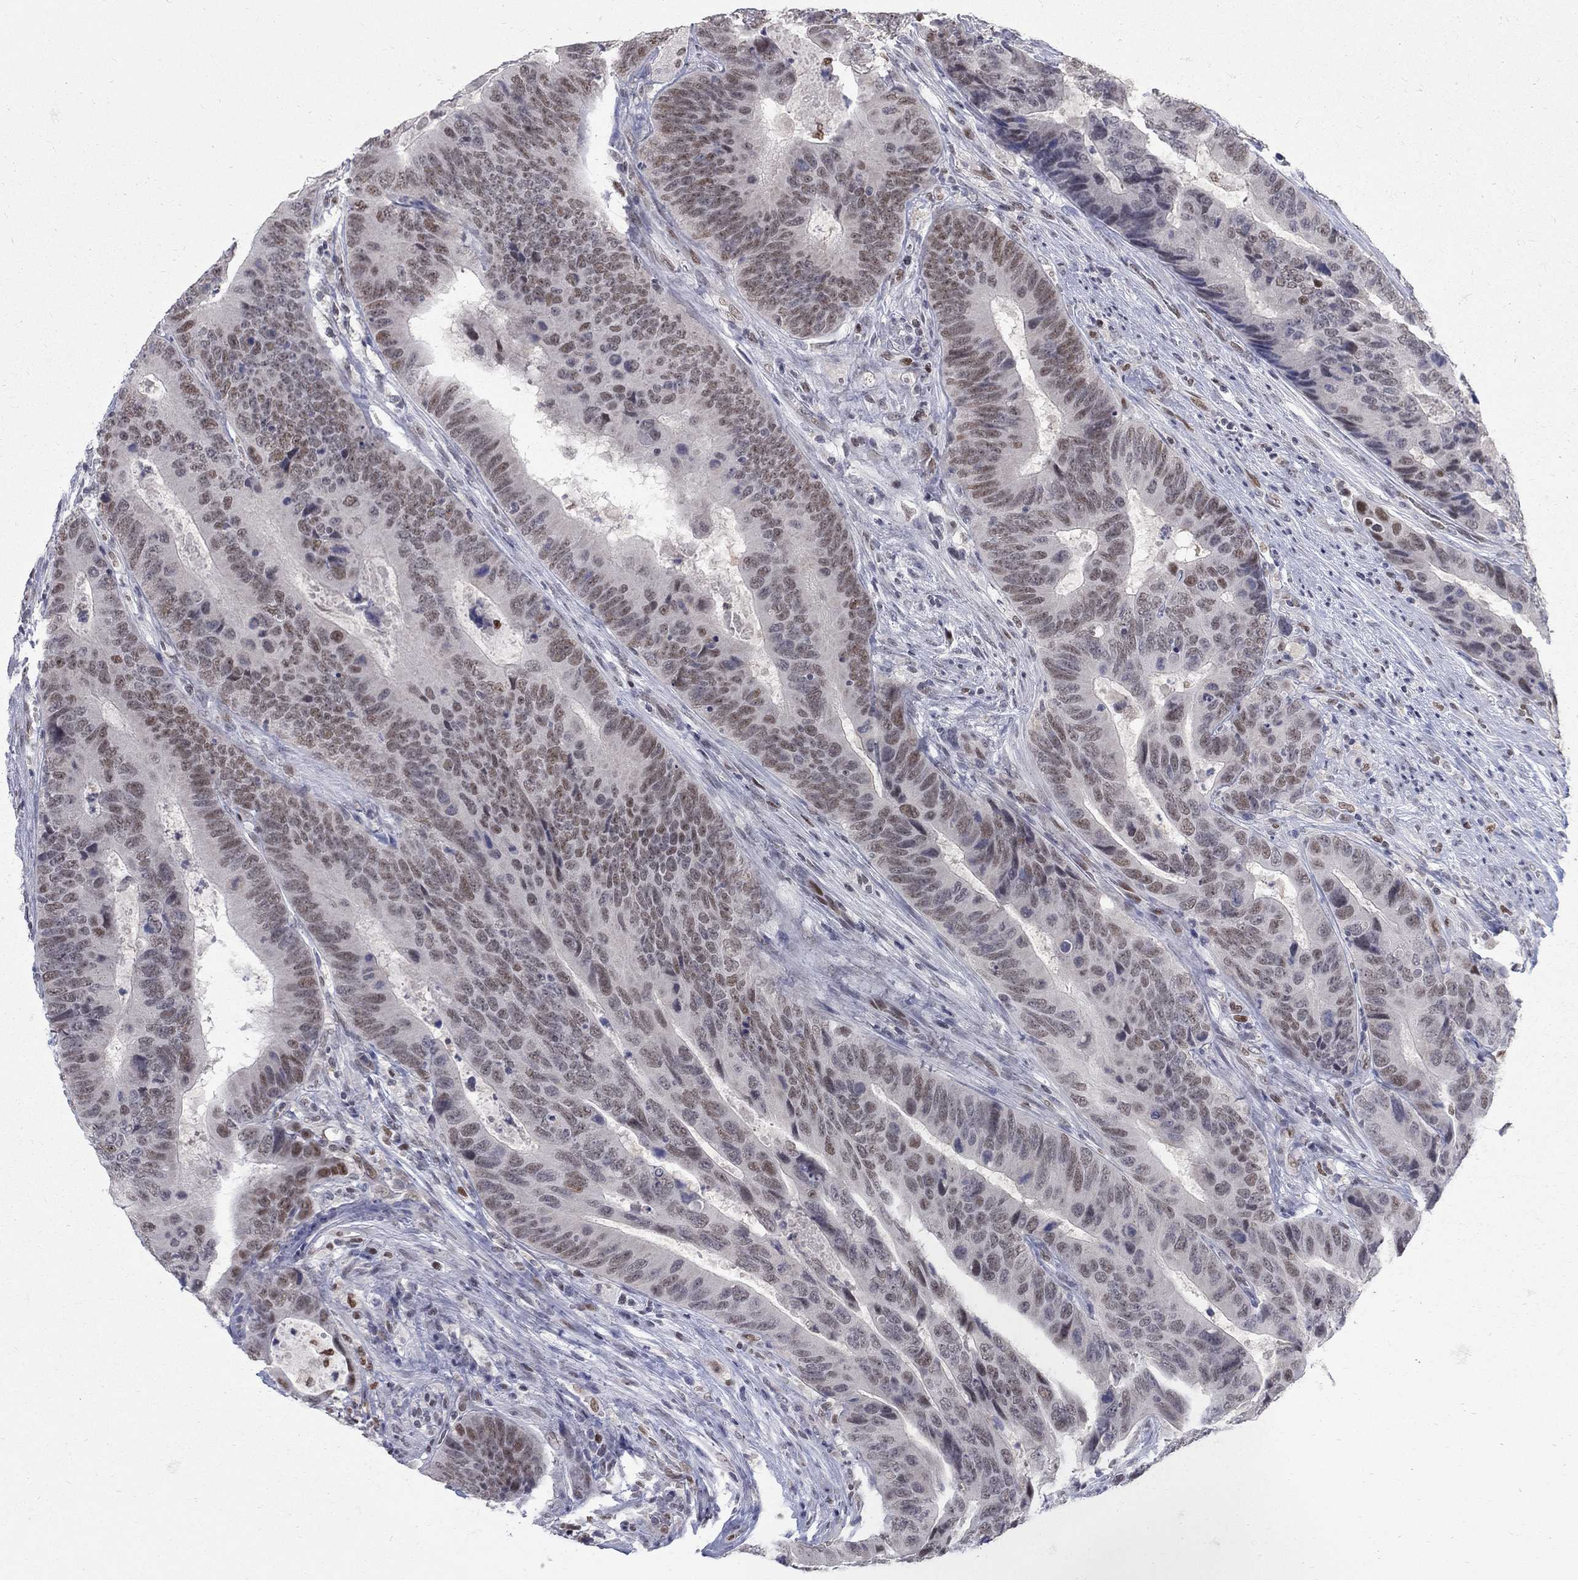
{"staining": {"intensity": "moderate", "quantity": "<25%", "location": "nuclear"}, "tissue": "colorectal cancer", "cell_type": "Tumor cells", "image_type": "cancer", "snomed": [{"axis": "morphology", "description": "Adenocarcinoma, NOS"}, {"axis": "topography", "description": "Colon"}], "caption": "Tumor cells reveal low levels of moderate nuclear expression in approximately <25% of cells in human colorectal adenocarcinoma. The staining was performed using DAB to visualize the protein expression in brown, while the nuclei were stained in blue with hematoxylin (Magnification: 20x).", "gene": "GCFC2", "patient": {"sex": "female", "age": 56}}